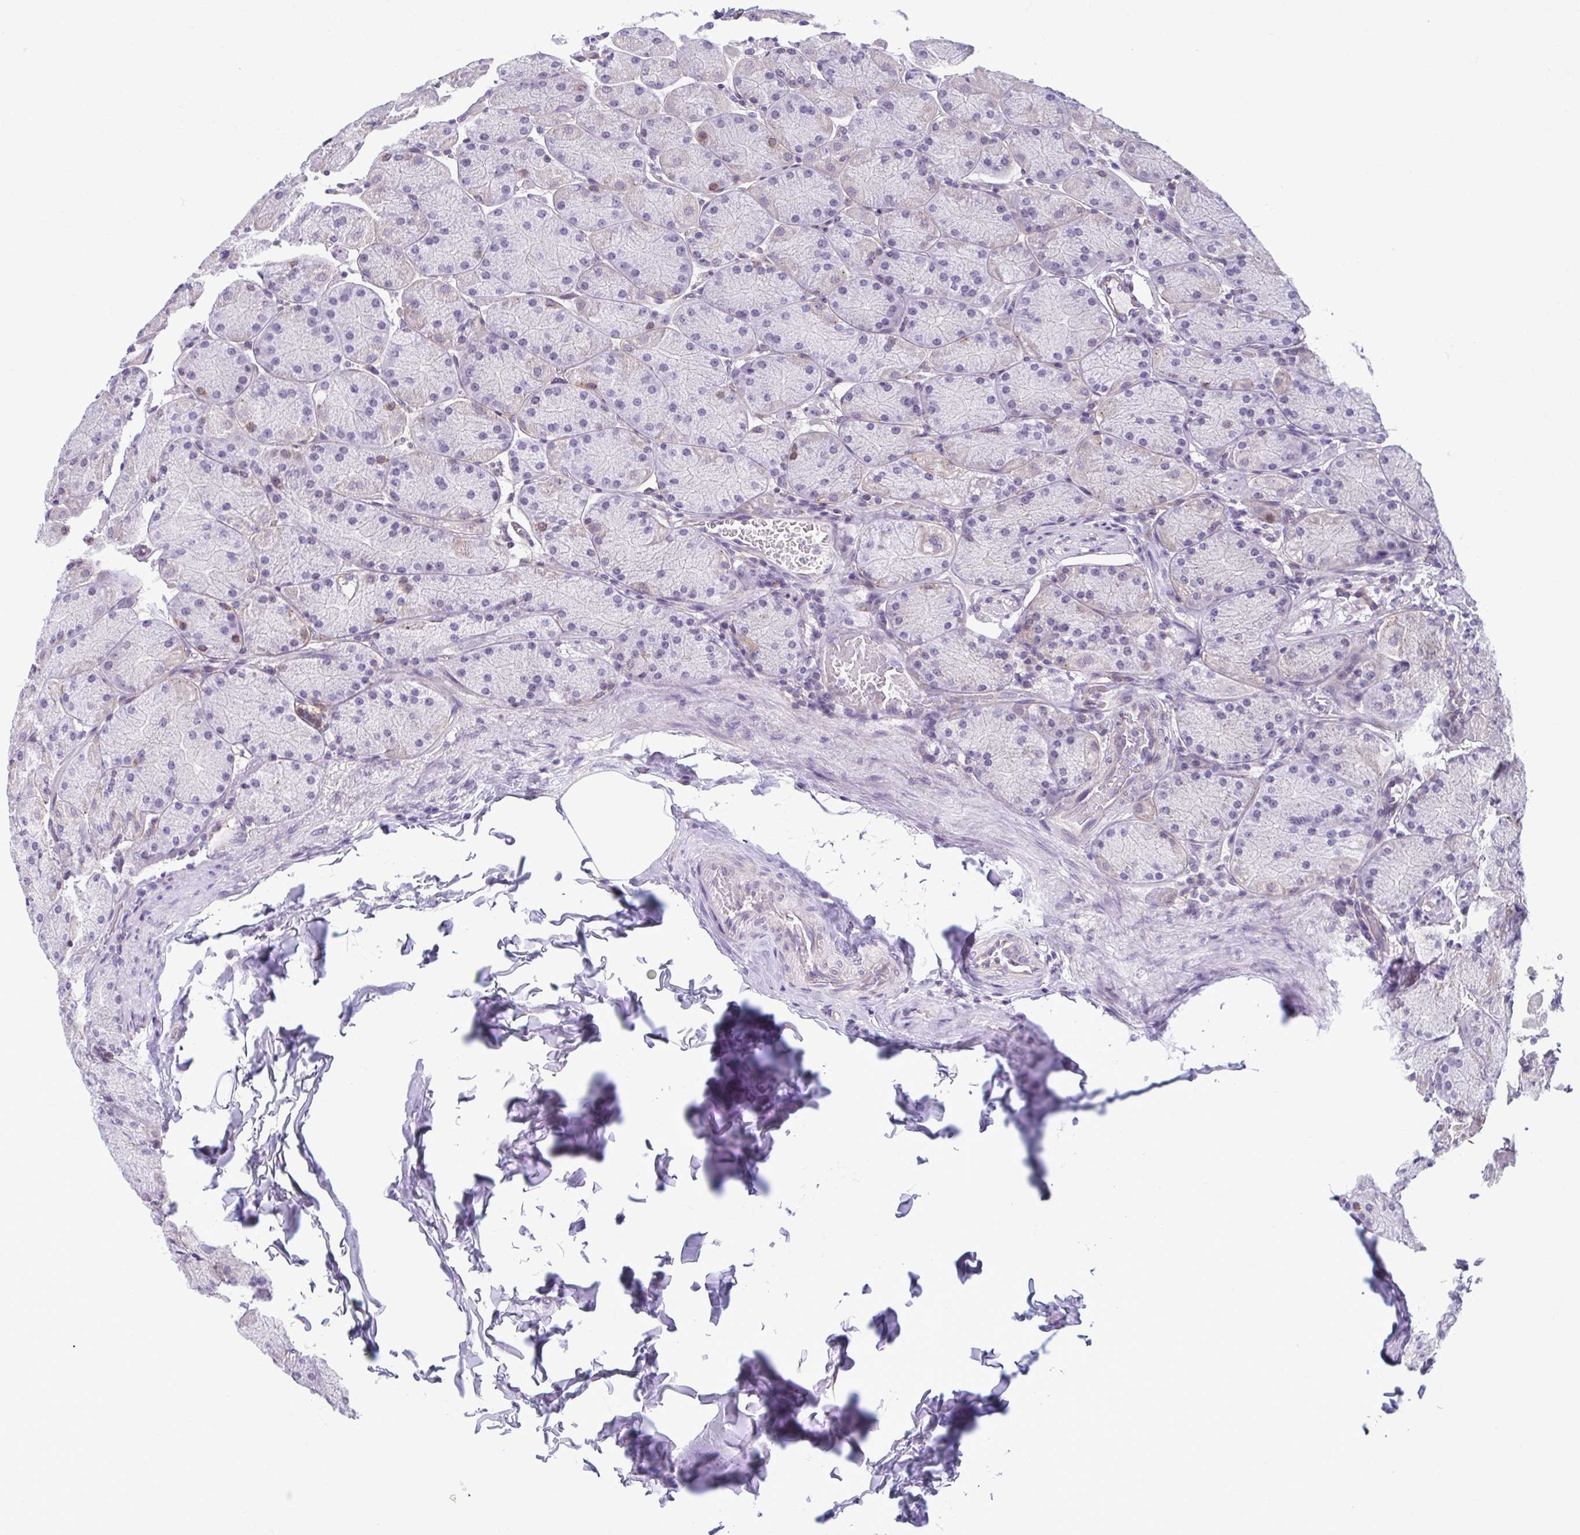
{"staining": {"intensity": "negative", "quantity": "none", "location": "none"}, "tissue": "stomach", "cell_type": "Glandular cells", "image_type": "normal", "snomed": [{"axis": "morphology", "description": "Normal tissue, NOS"}, {"axis": "topography", "description": "Stomach, upper"}], "caption": "Stomach was stained to show a protein in brown. There is no significant staining in glandular cells. (DAB (3,3'-diaminobenzidine) immunohistochemistry (IHC), high magnification).", "gene": "TMEM108", "patient": {"sex": "female", "age": 56}}